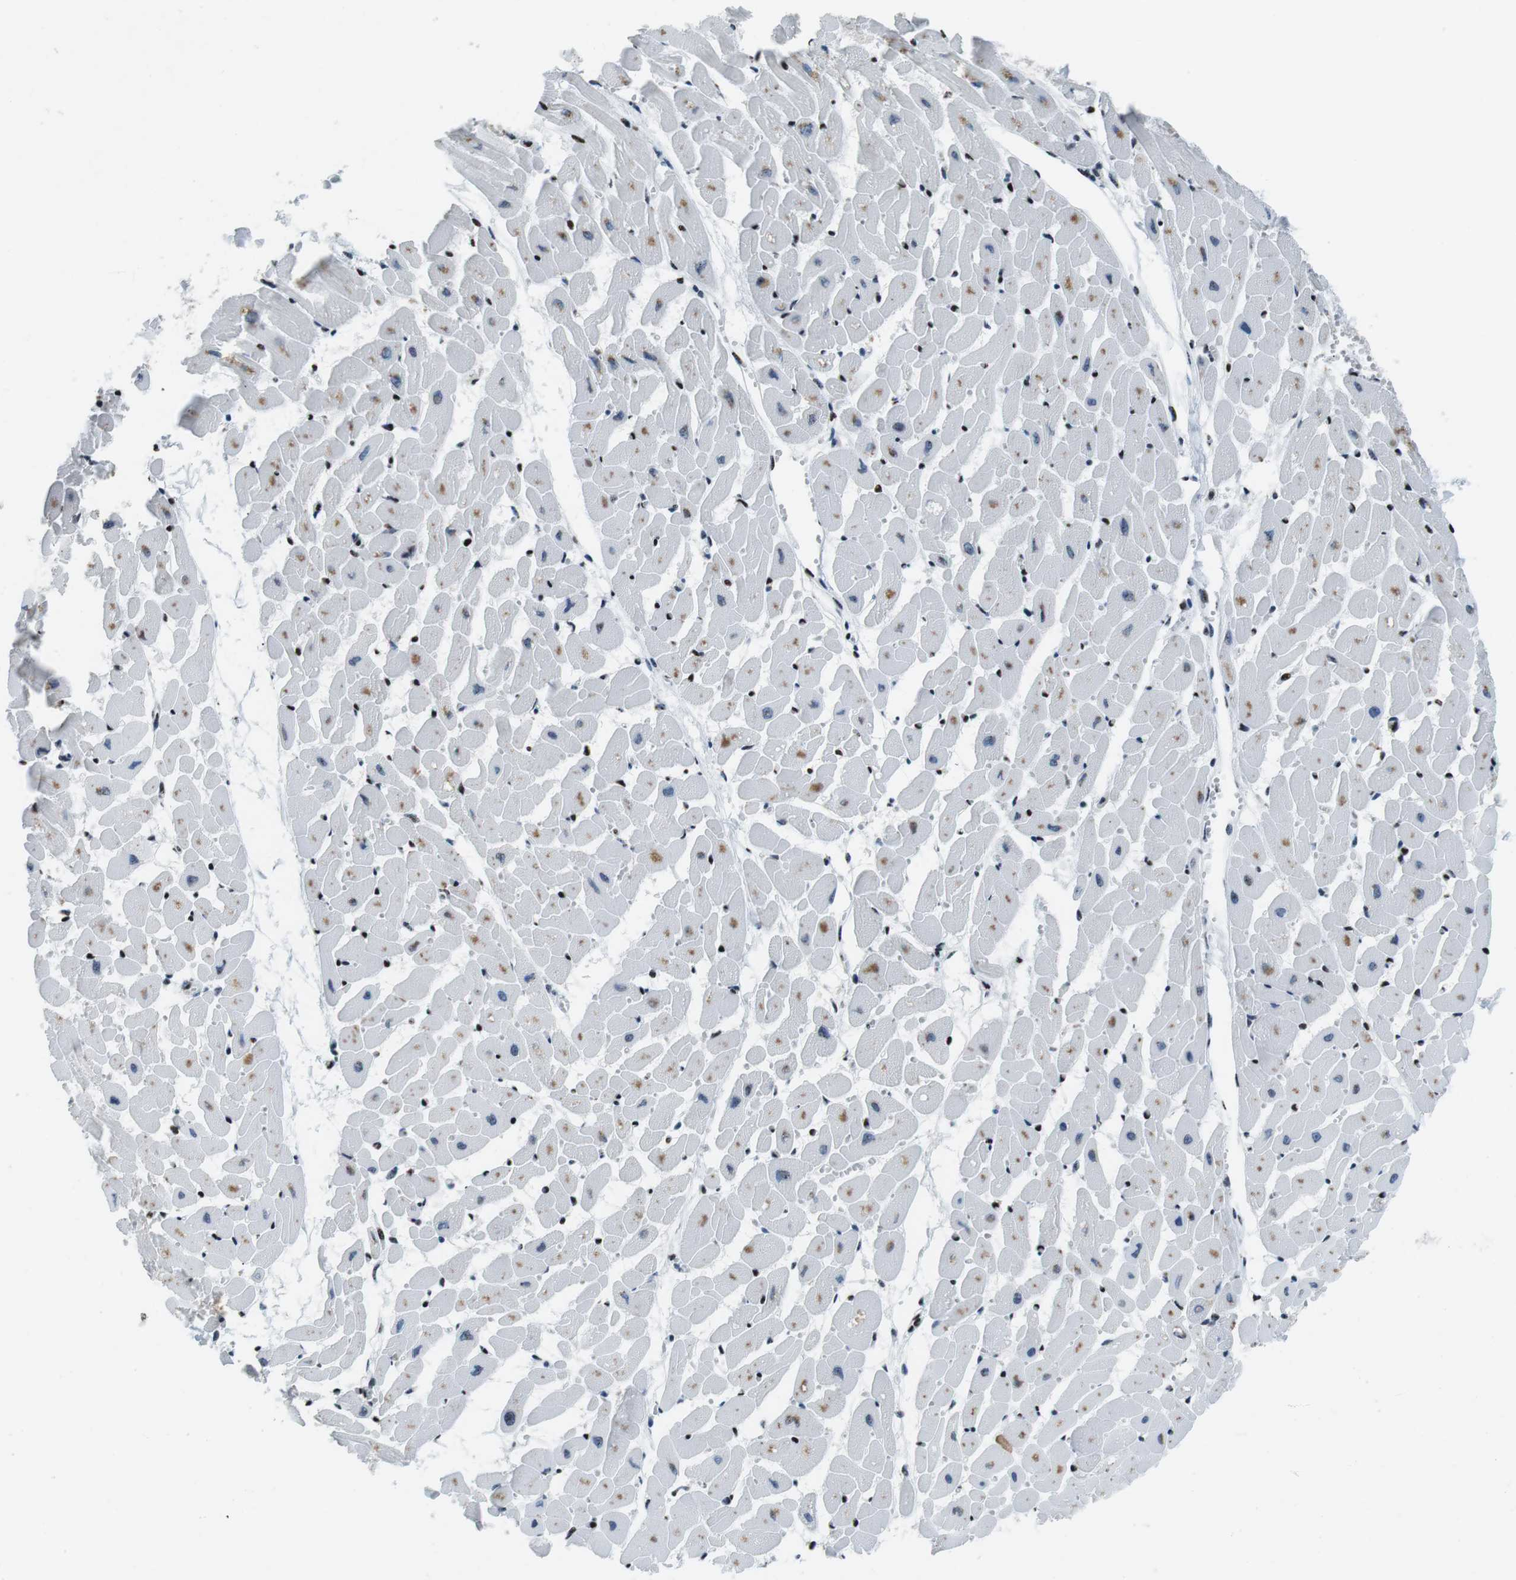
{"staining": {"intensity": "weak", "quantity": "25%-75%", "location": "cytoplasmic/membranous"}, "tissue": "heart muscle", "cell_type": "Cardiomyocytes", "image_type": "normal", "snomed": [{"axis": "morphology", "description": "Normal tissue, NOS"}, {"axis": "topography", "description": "Heart"}], "caption": "Immunohistochemical staining of unremarkable human heart muscle exhibits low levels of weak cytoplasmic/membranous expression in approximately 25%-75% of cardiomyocytes.", "gene": "PML", "patient": {"sex": "female", "age": 19}}